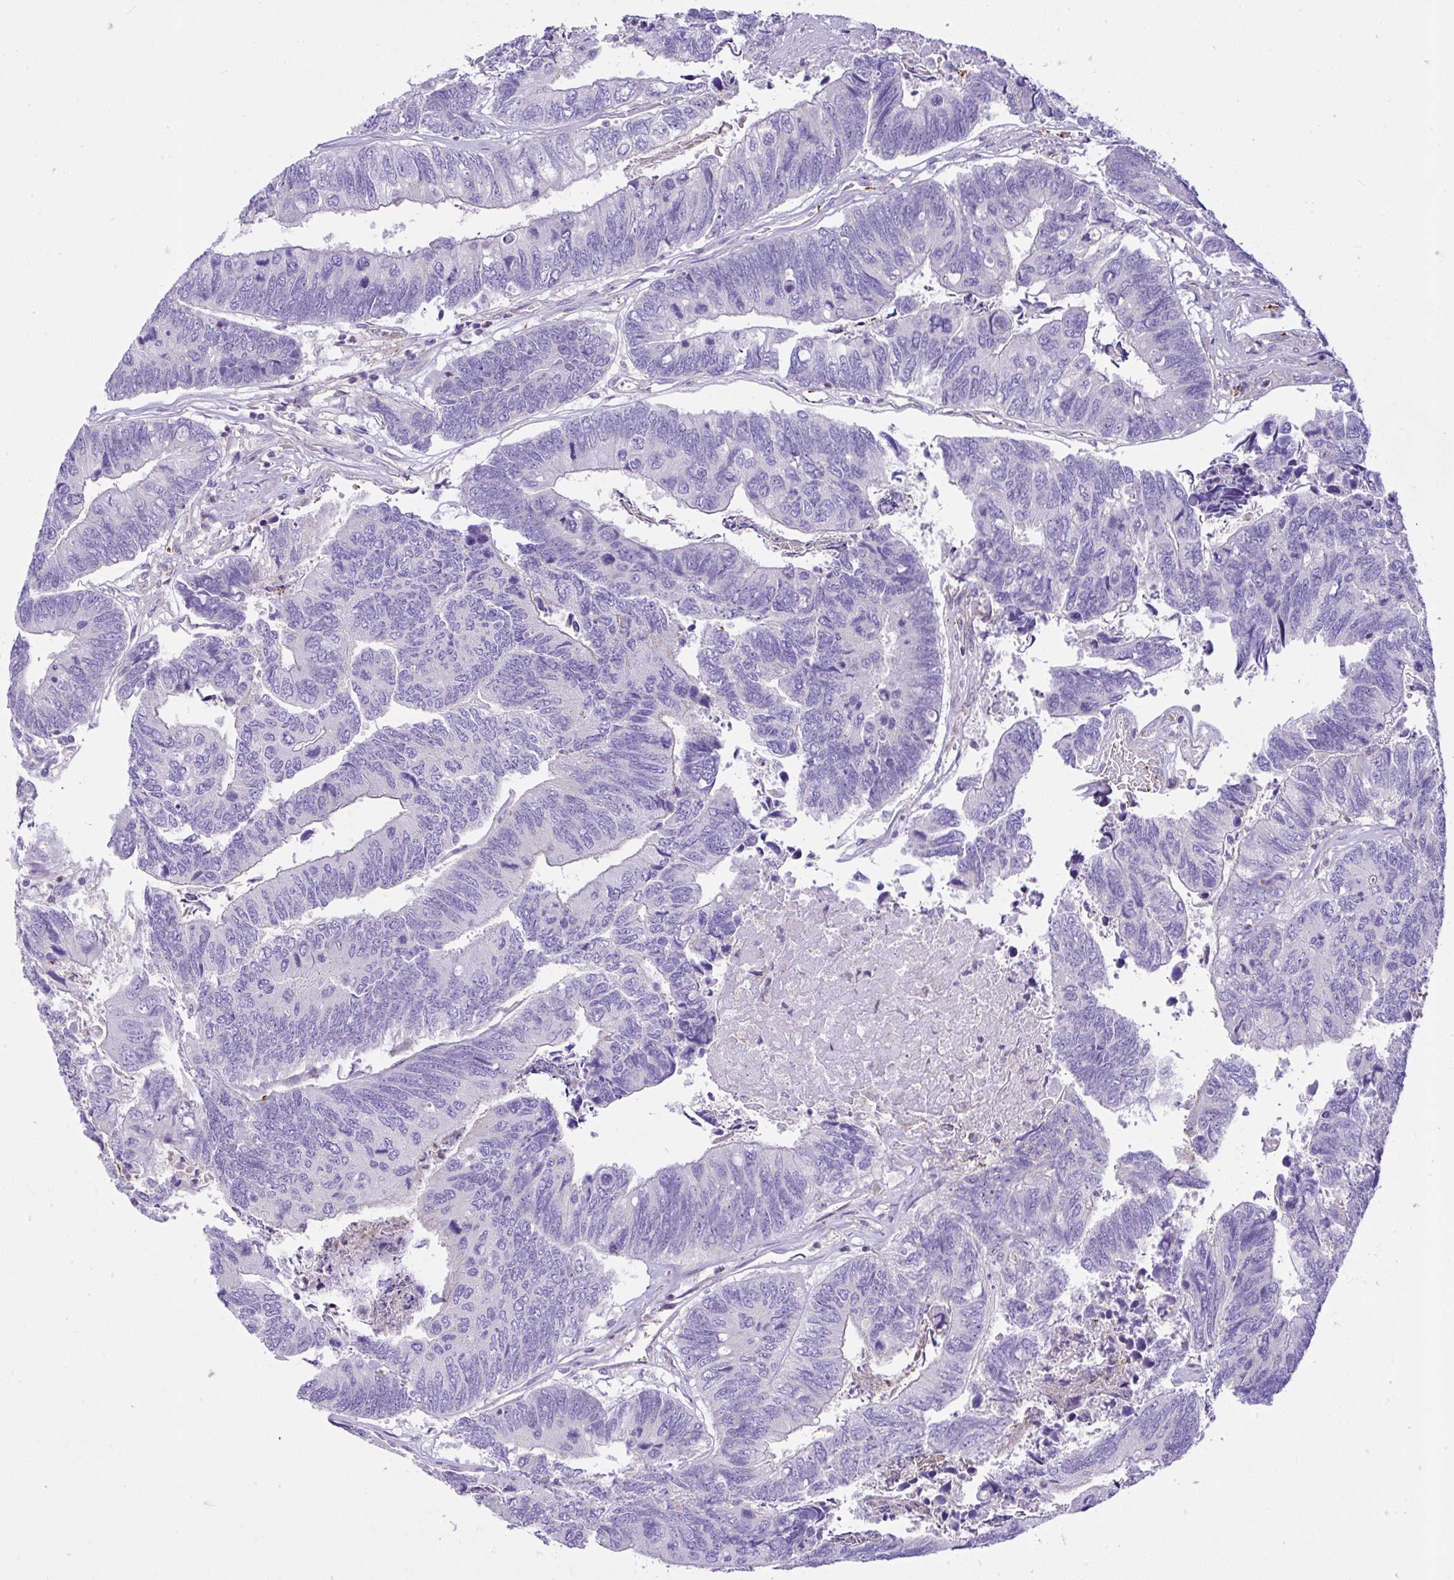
{"staining": {"intensity": "negative", "quantity": "none", "location": "none"}, "tissue": "colorectal cancer", "cell_type": "Tumor cells", "image_type": "cancer", "snomed": [{"axis": "morphology", "description": "Adenocarcinoma, NOS"}, {"axis": "topography", "description": "Colon"}], "caption": "A high-resolution image shows IHC staining of colorectal cancer, which displays no significant positivity in tumor cells.", "gene": "CCDC142", "patient": {"sex": "female", "age": 67}}